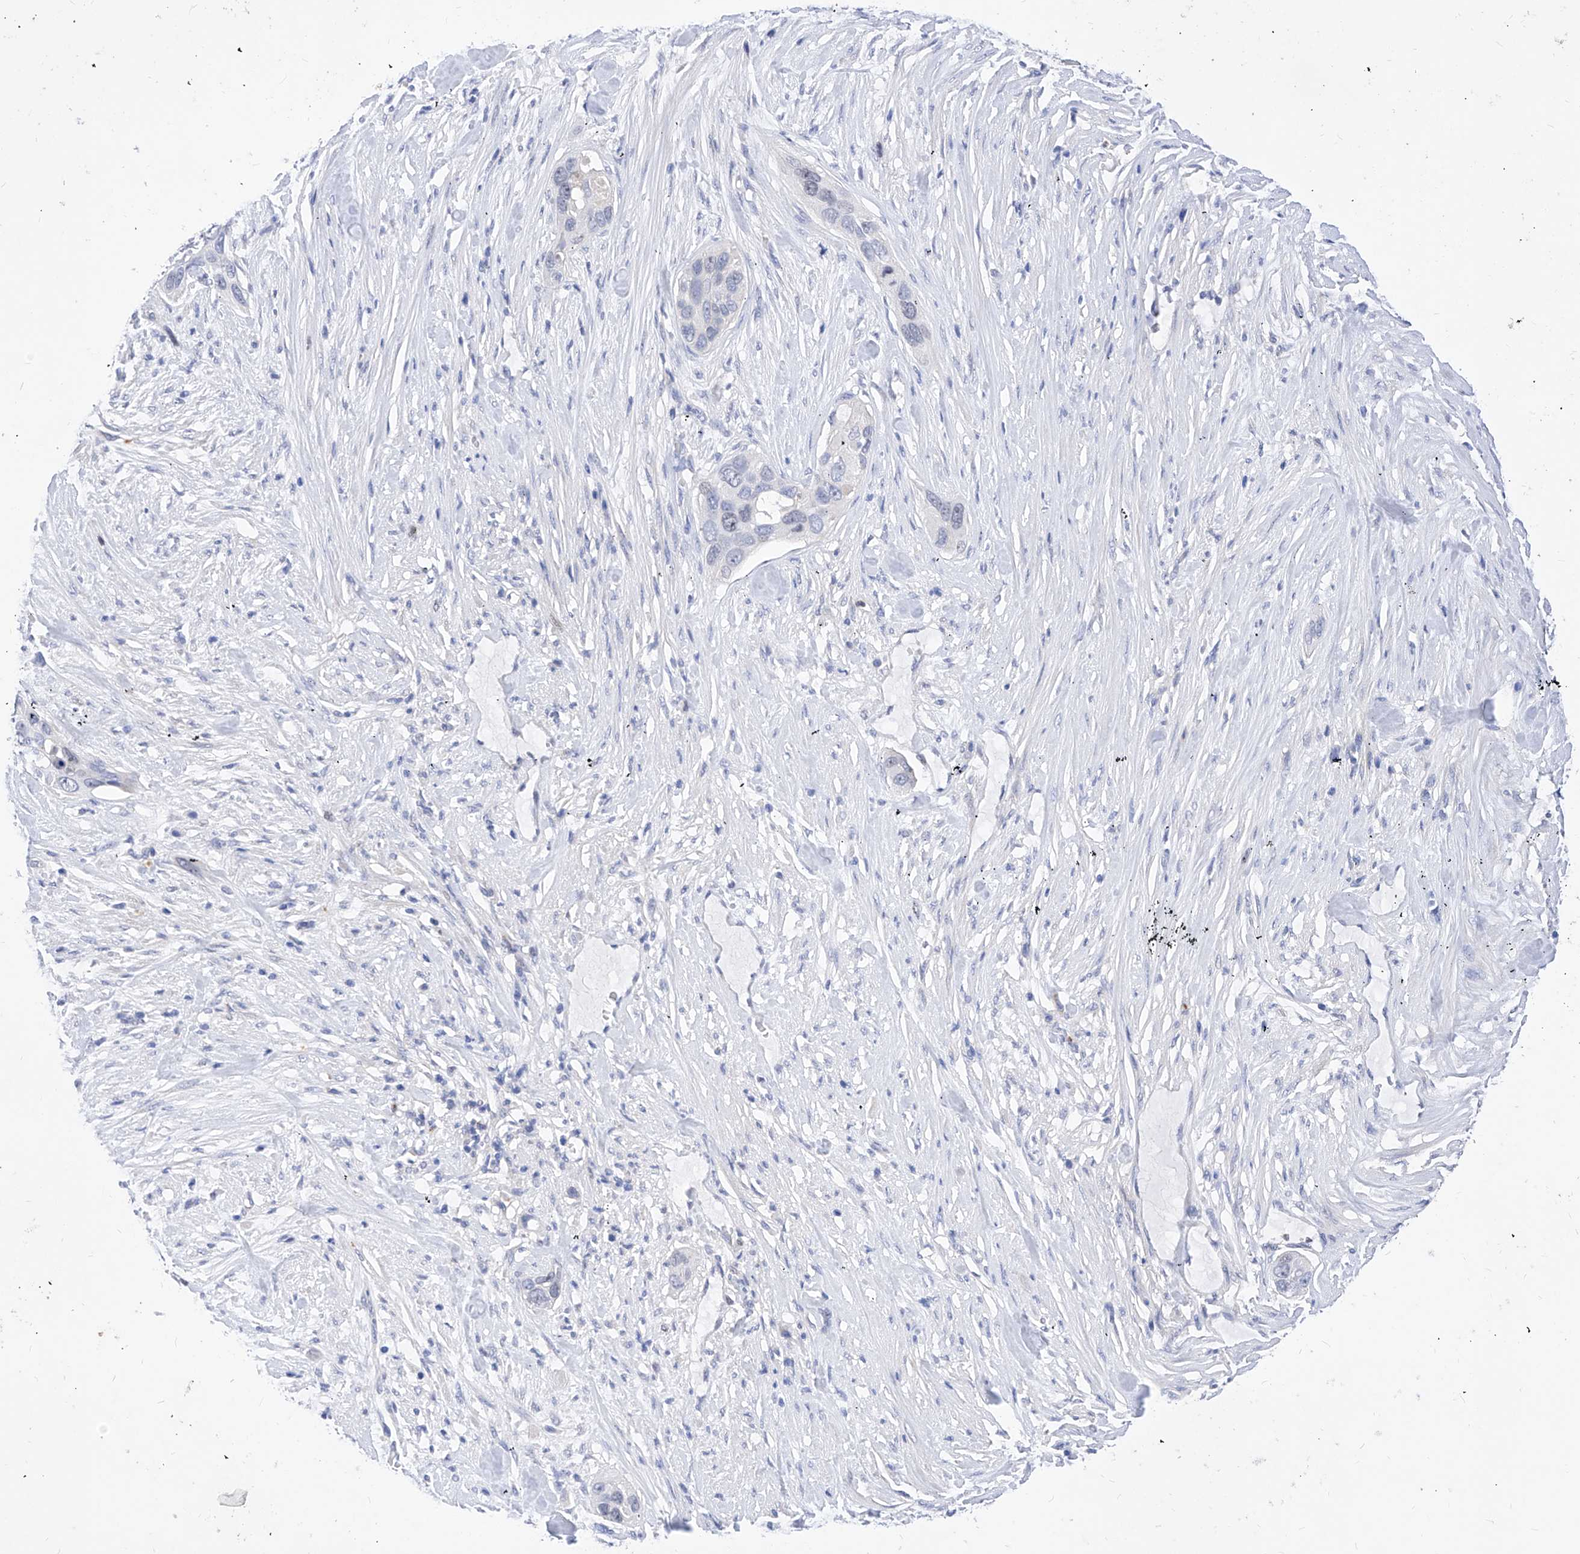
{"staining": {"intensity": "negative", "quantity": "none", "location": "none"}, "tissue": "pancreatic cancer", "cell_type": "Tumor cells", "image_type": "cancer", "snomed": [{"axis": "morphology", "description": "Adenocarcinoma, NOS"}, {"axis": "topography", "description": "Pancreas"}], "caption": "A photomicrograph of human pancreatic cancer (adenocarcinoma) is negative for staining in tumor cells.", "gene": "VAX1", "patient": {"sex": "female", "age": 60}}